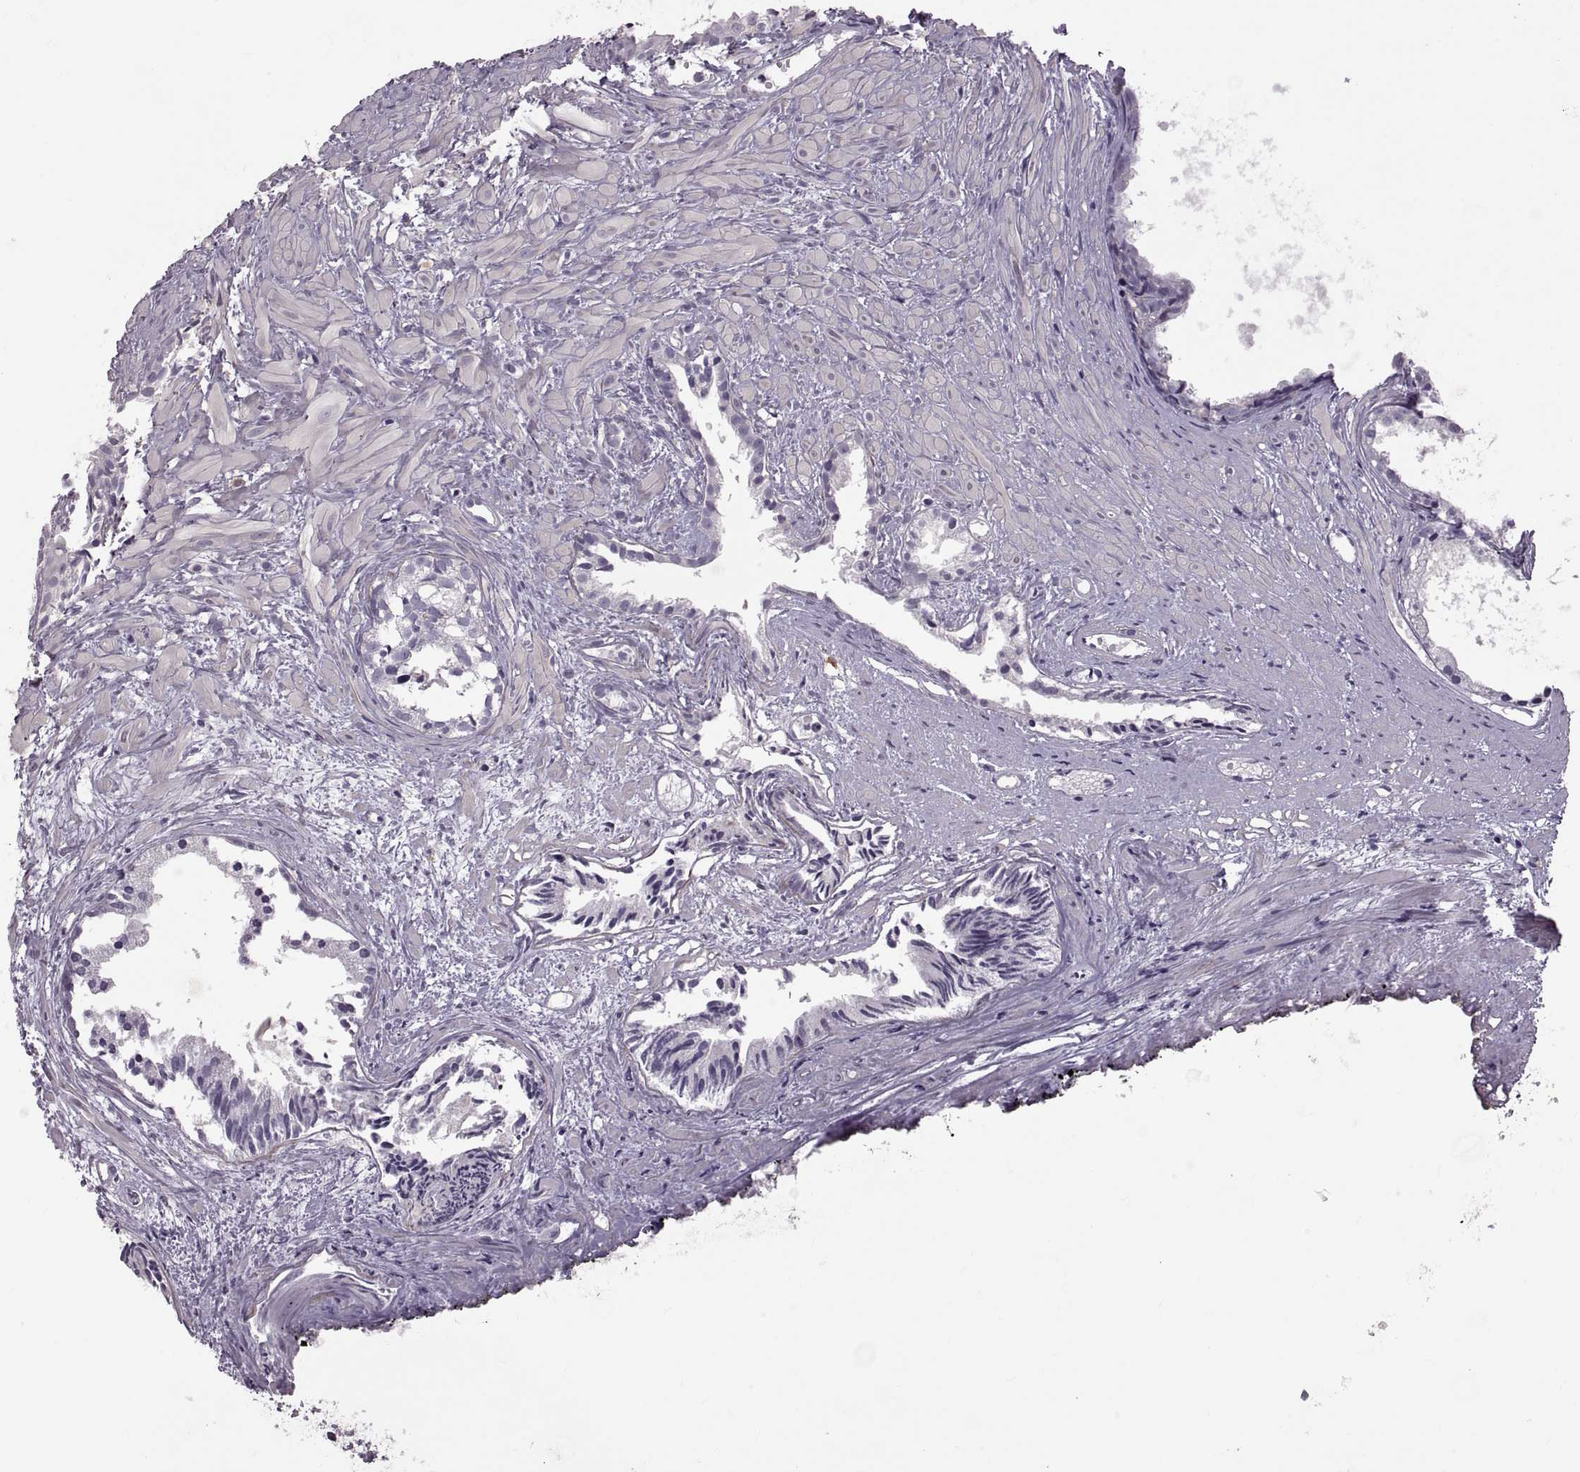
{"staining": {"intensity": "negative", "quantity": "none", "location": "none"}, "tissue": "prostate cancer", "cell_type": "Tumor cells", "image_type": "cancer", "snomed": [{"axis": "morphology", "description": "Adenocarcinoma, High grade"}, {"axis": "topography", "description": "Prostate"}], "caption": "Prostate cancer was stained to show a protein in brown. There is no significant staining in tumor cells. The staining was performed using DAB to visualize the protein expression in brown, while the nuclei were stained in blue with hematoxylin (Magnification: 20x).", "gene": "WFDC8", "patient": {"sex": "male", "age": 79}}